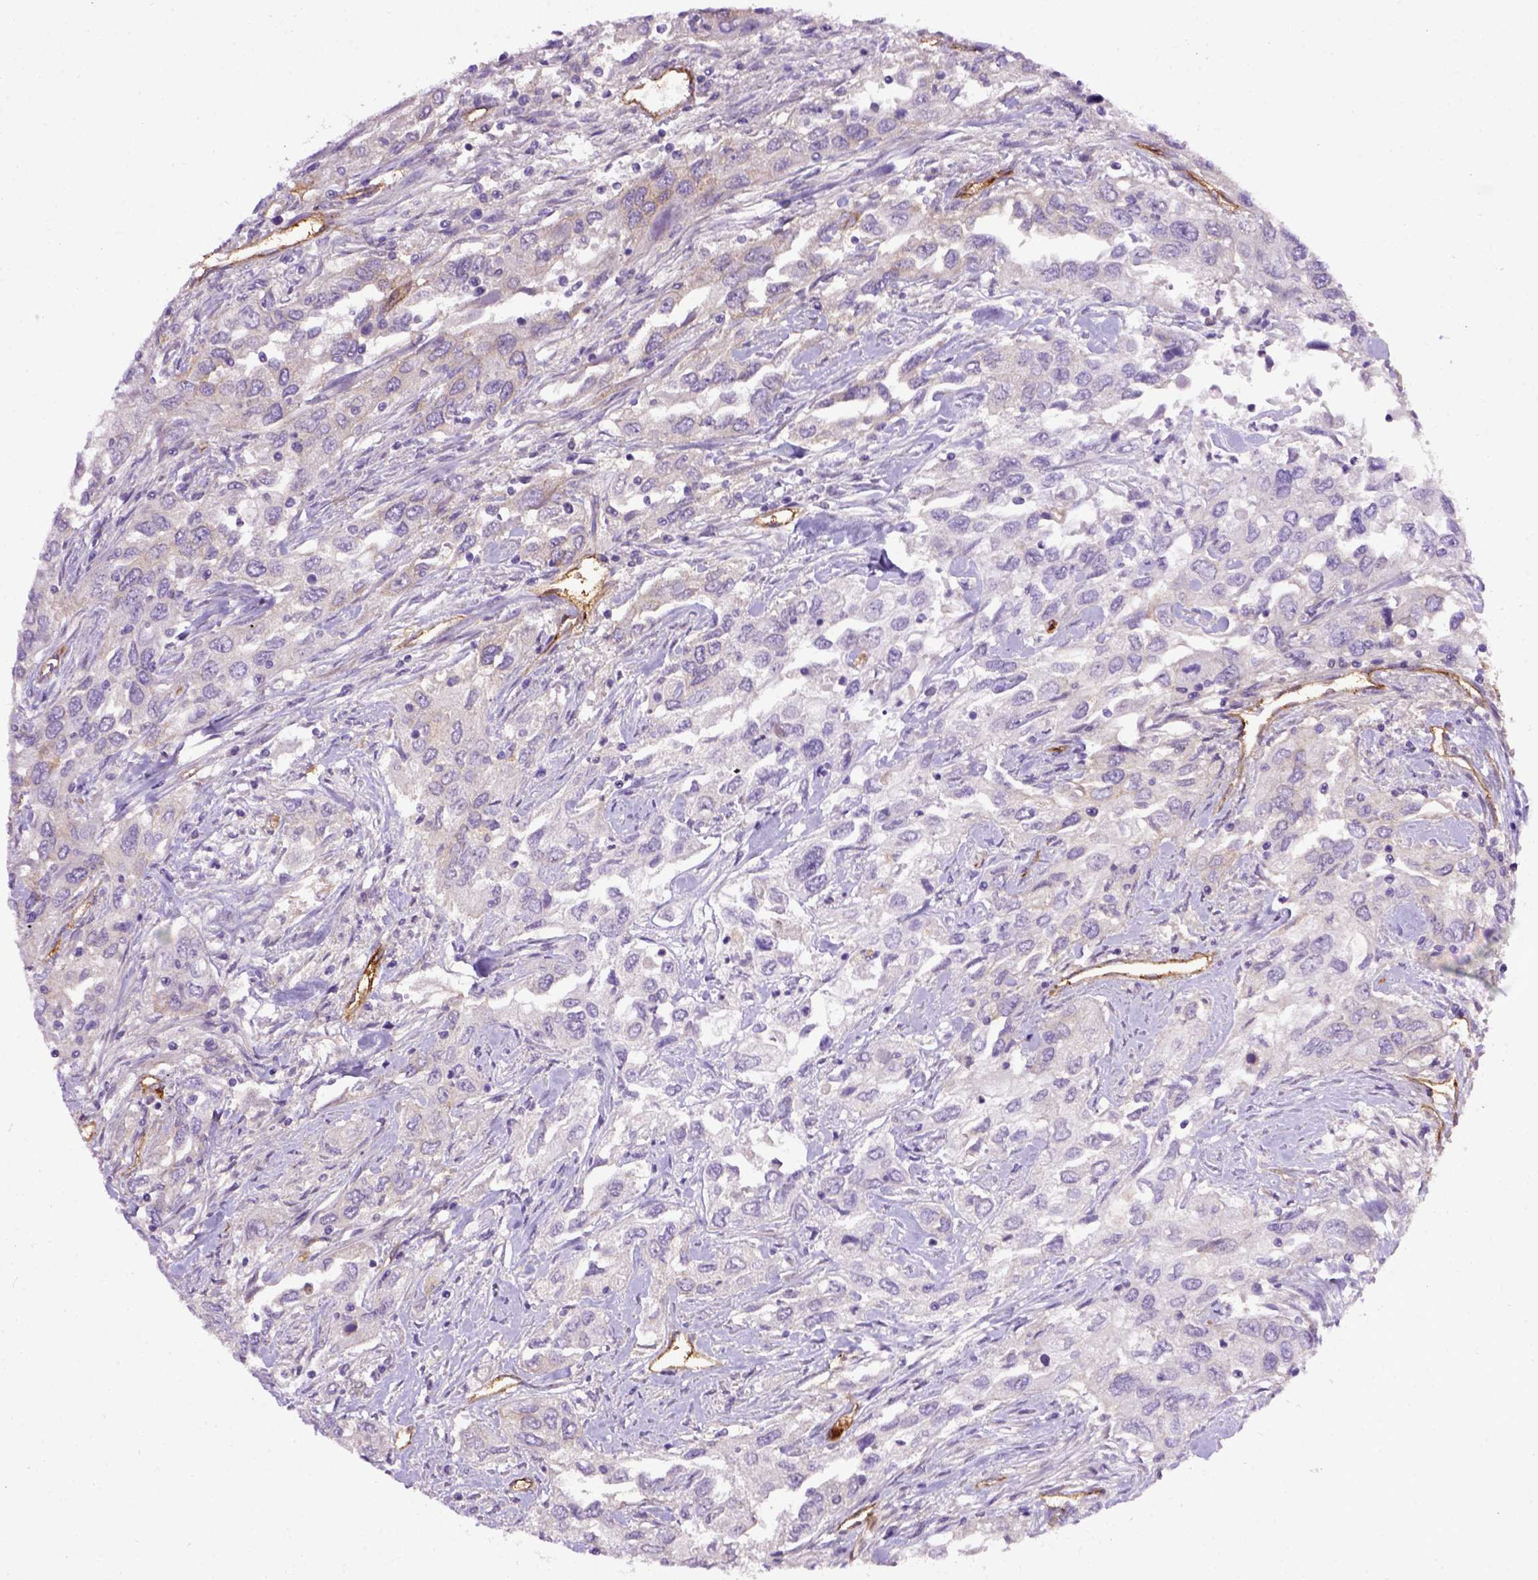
{"staining": {"intensity": "negative", "quantity": "none", "location": "none"}, "tissue": "urothelial cancer", "cell_type": "Tumor cells", "image_type": "cancer", "snomed": [{"axis": "morphology", "description": "Urothelial carcinoma, High grade"}, {"axis": "topography", "description": "Urinary bladder"}], "caption": "The photomicrograph reveals no staining of tumor cells in urothelial cancer. (IHC, brightfield microscopy, high magnification).", "gene": "ENG", "patient": {"sex": "male", "age": 76}}